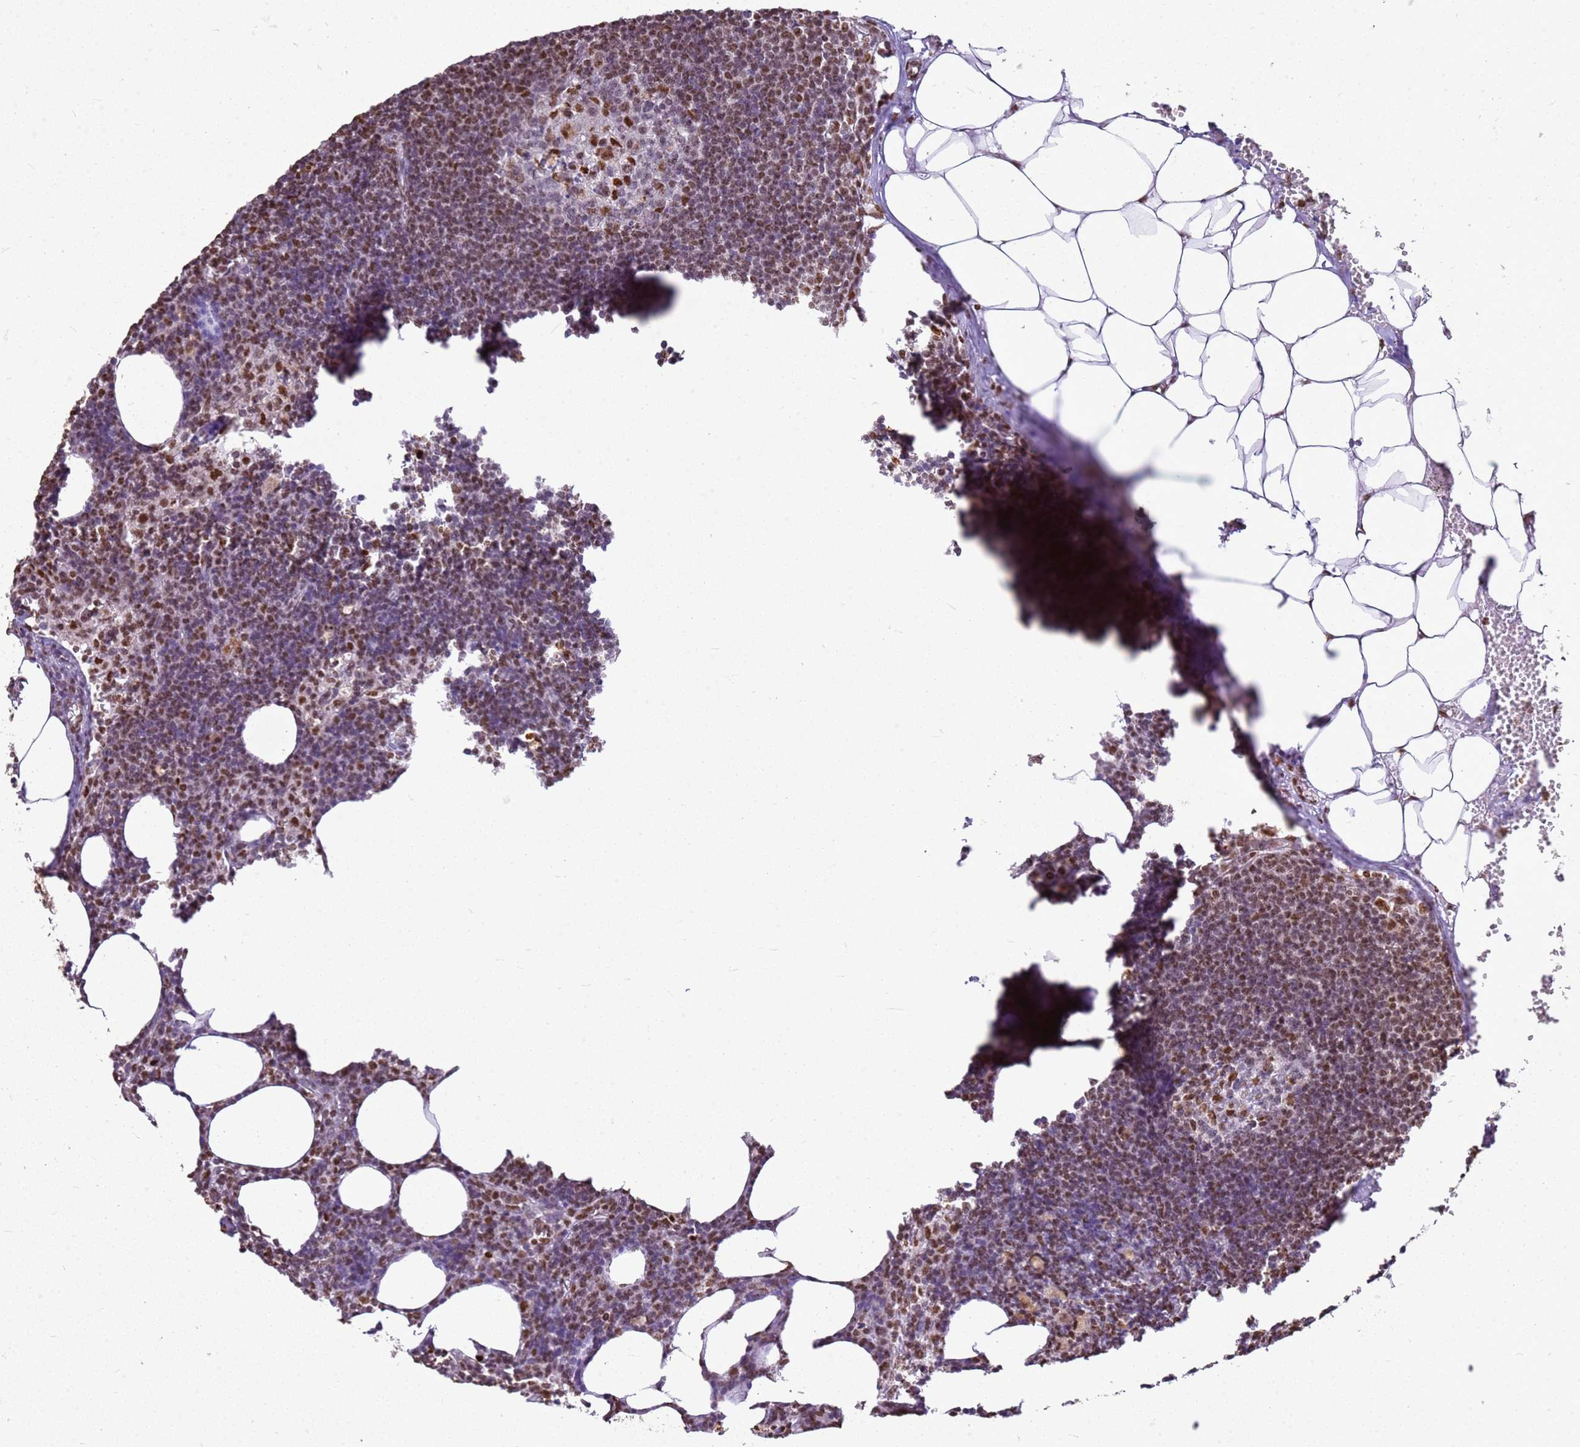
{"staining": {"intensity": "moderate", "quantity": "<25%", "location": "nuclear"}, "tissue": "lymph node", "cell_type": "Germinal center cells", "image_type": "normal", "snomed": [{"axis": "morphology", "description": "Normal tissue, NOS"}, {"axis": "topography", "description": "Lymph node"}], "caption": "This is a photomicrograph of IHC staining of benign lymph node, which shows moderate staining in the nuclear of germinal center cells.", "gene": "APEX1", "patient": {"sex": "female", "age": 30}}